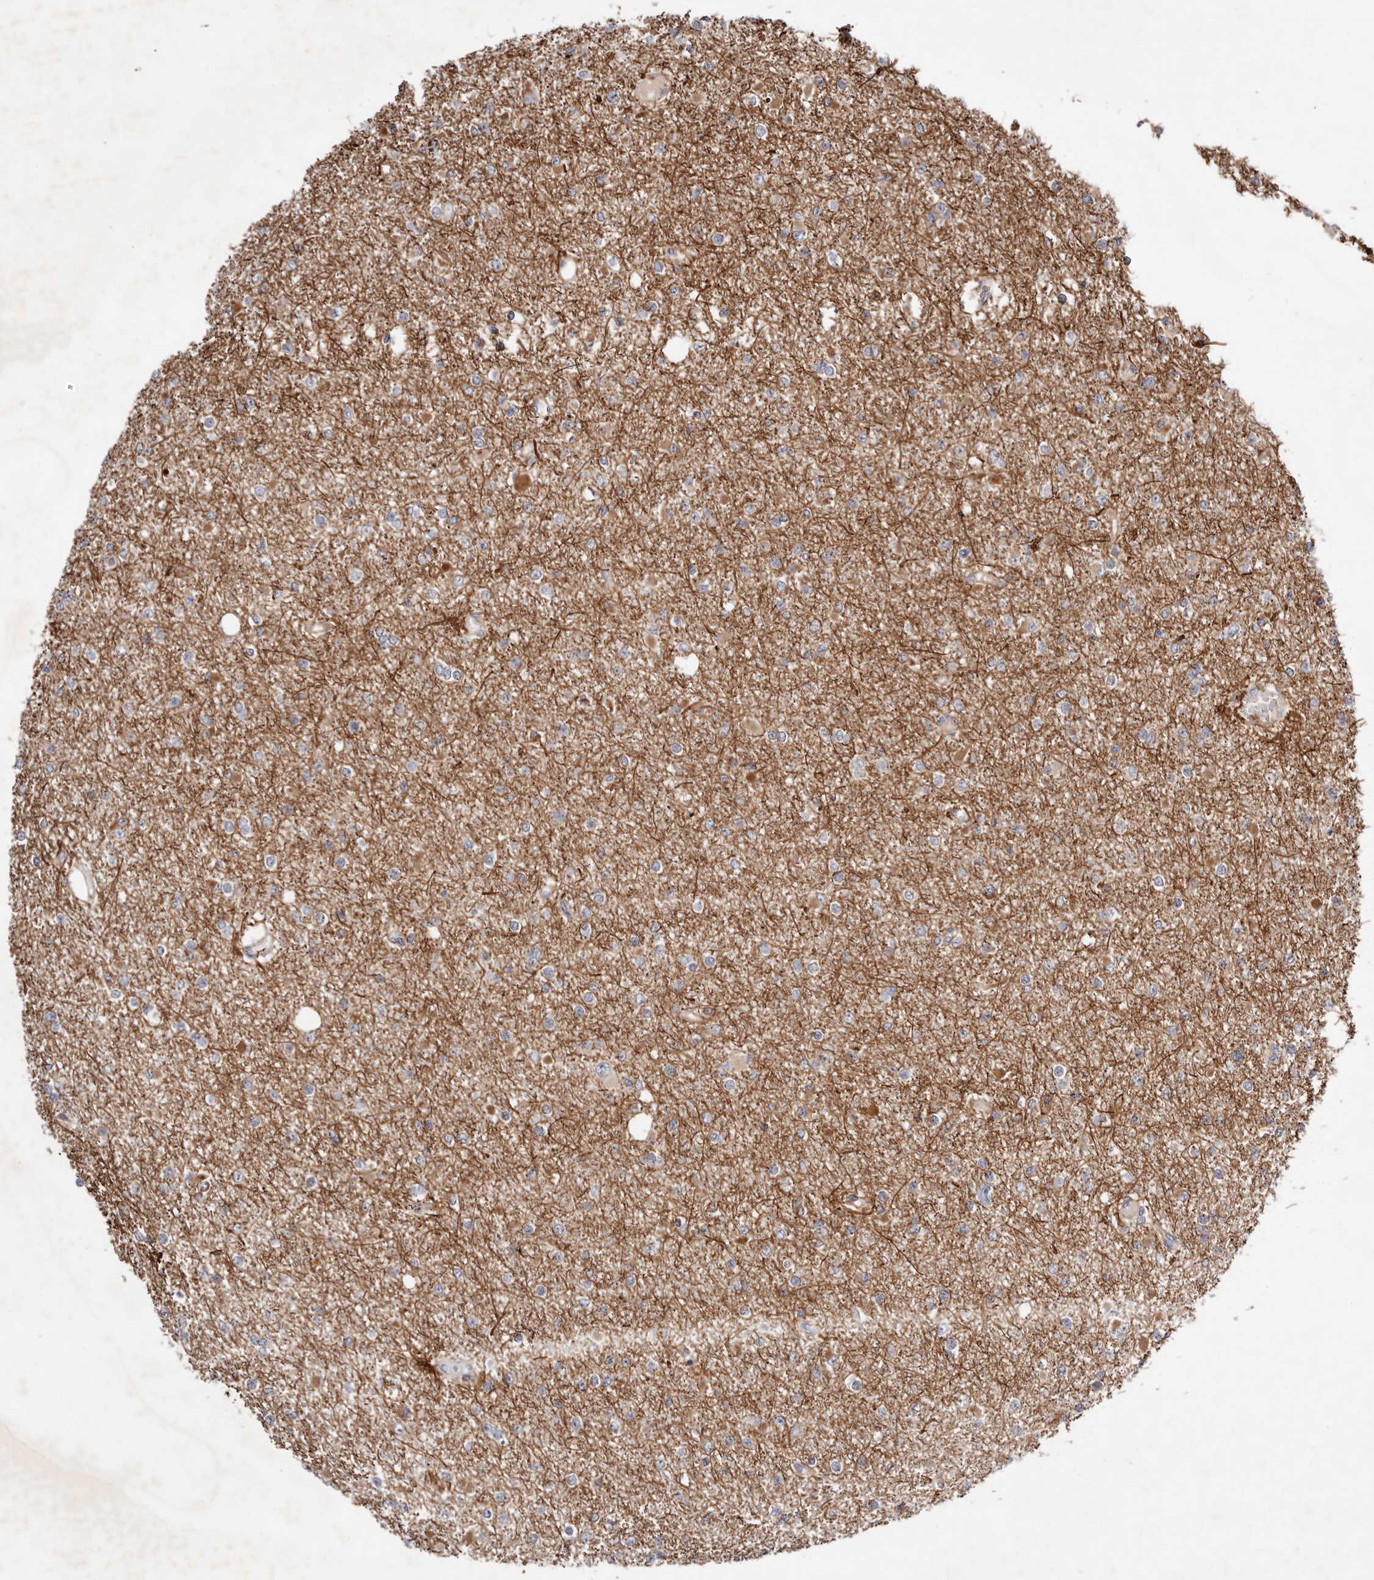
{"staining": {"intensity": "negative", "quantity": "none", "location": "none"}, "tissue": "glioma", "cell_type": "Tumor cells", "image_type": "cancer", "snomed": [{"axis": "morphology", "description": "Glioma, malignant, Low grade"}, {"axis": "topography", "description": "Brain"}], "caption": "IHC histopathology image of neoplastic tissue: human glioma stained with DAB (3,3'-diaminobenzidine) demonstrates no significant protein expression in tumor cells.", "gene": "MACF1", "patient": {"sex": "female", "age": 22}}